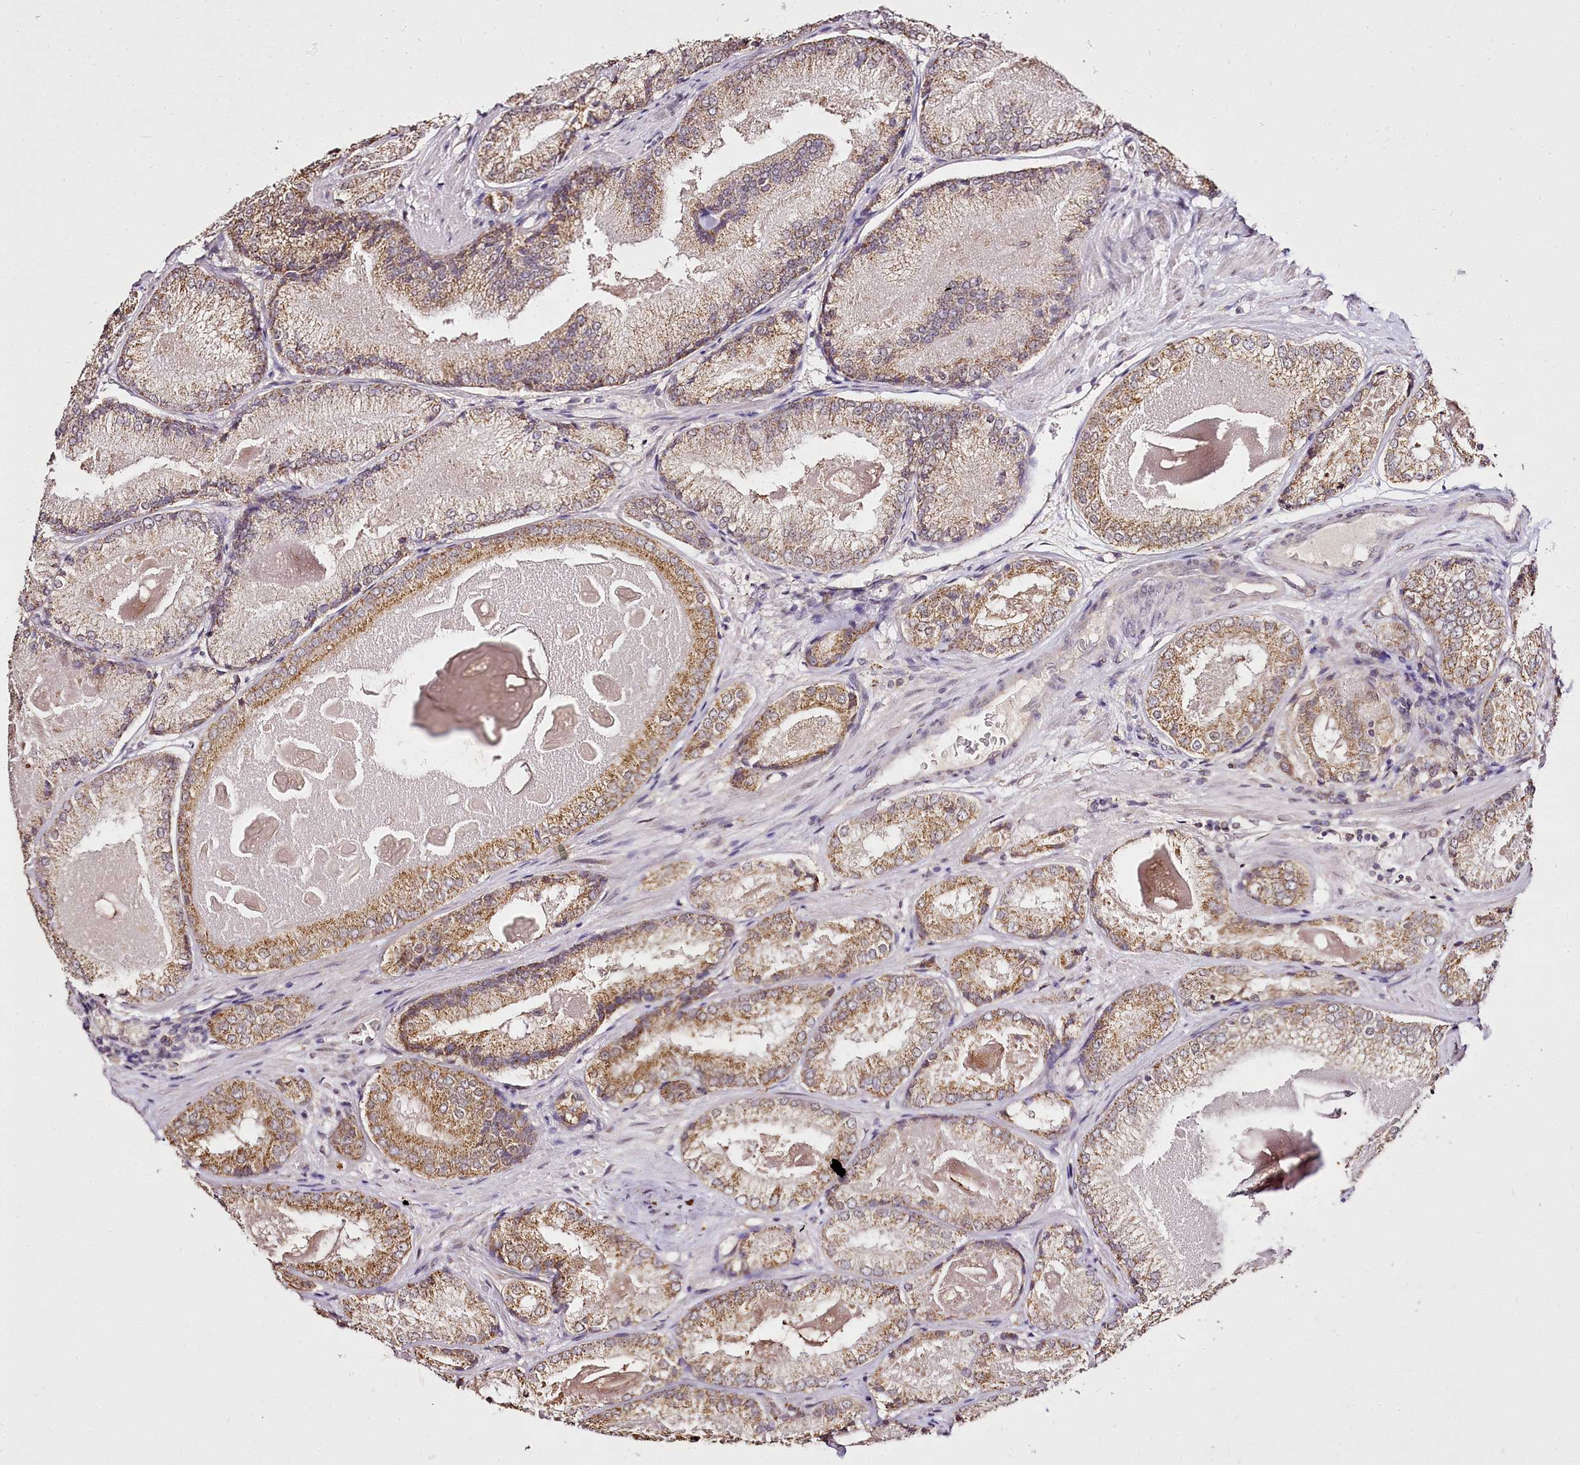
{"staining": {"intensity": "moderate", "quantity": ">75%", "location": "cytoplasmic/membranous"}, "tissue": "prostate cancer", "cell_type": "Tumor cells", "image_type": "cancer", "snomed": [{"axis": "morphology", "description": "Adenocarcinoma, Low grade"}, {"axis": "topography", "description": "Prostate"}], "caption": "The photomicrograph displays a brown stain indicating the presence of a protein in the cytoplasmic/membranous of tumor cells in prostate cancer (adenocarcinoma (low-grade)).", "gene": "EDIL3", "patient": {"sex": "male", "age": 68}}